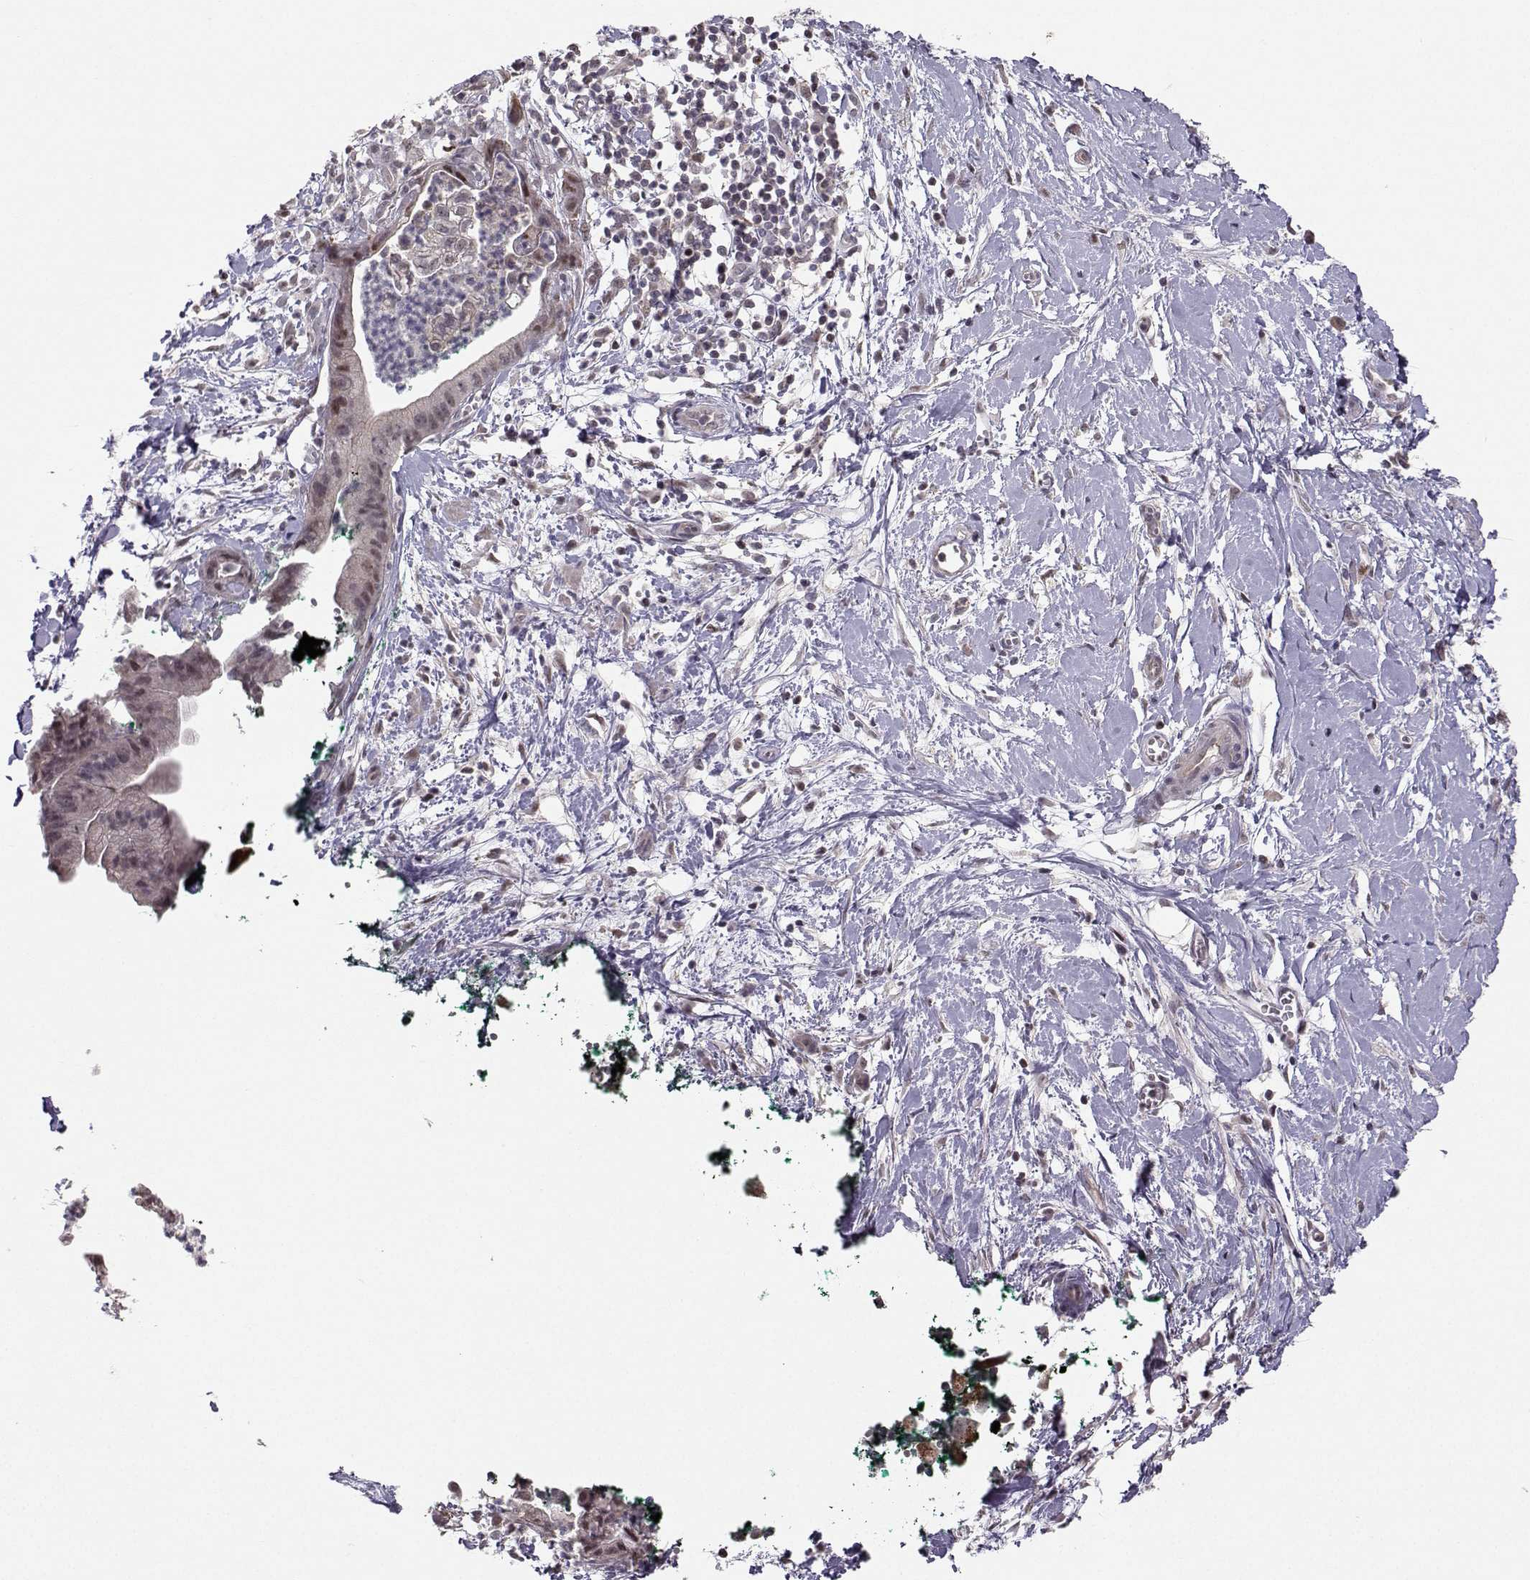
{"staining": {"intensity": "negative", "quantity": "none", "location": "none"}, "tissue": "pancreatic cancer", "cell_type": "Tumor cells", "image_type": "cancer", "snomed": [{"axis": "morphology", "description": "Normal tissue, NOS"}, {"axis": "morphology", "description": "Adenocarcinoma, NOS"}, {"axis": "topography", "description": "Lymph node"}, {"axis": "topography", "description": "Pancreas"}], "caption": "Immunohistochemistry histopathology image of pancreatic adenocarcinoma stained for a protein (brown), which displays no staining in tumor cells.", "gene": "PKP2", "patient": {"sex": "female", "age": 58}}